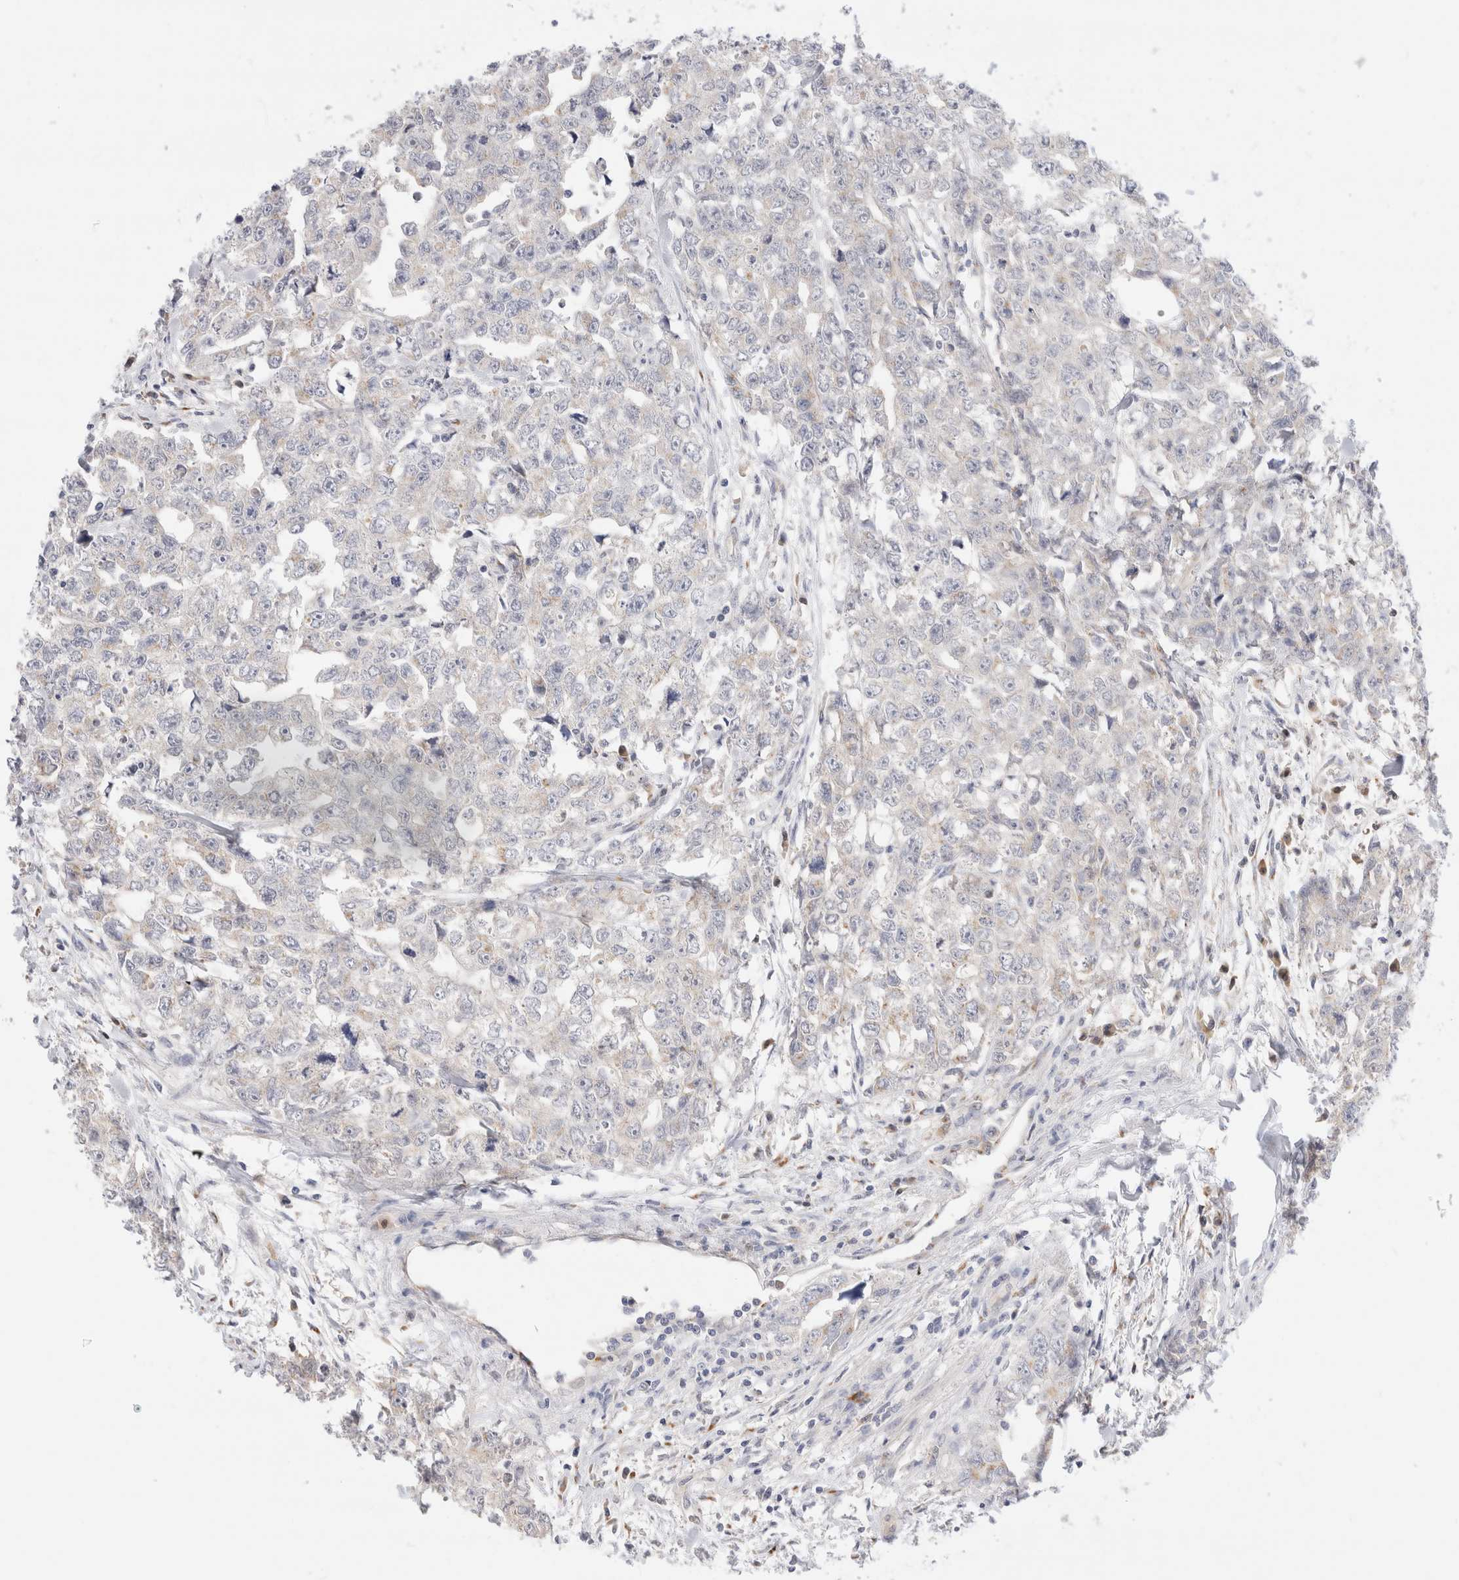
{"staining": {"intensity": "negative", "quantity": "none", "location": "none"}, "tissue": "testis cancer", "cell_type": "Tumor cells", "image_type": "cancer", "snomed": [{"axis": "morphology", "description": "Carcinoma, Embryonal, NOS"}, {"axis": "topography", "description": "Testis"}], "caption": "Tumor cells show no significant staining in testis cancer (embryonal carcinoma). Nuclei are stained in blue.", "gene": "EFCAB13", "patient": {"sex": "male", "age": 28}}